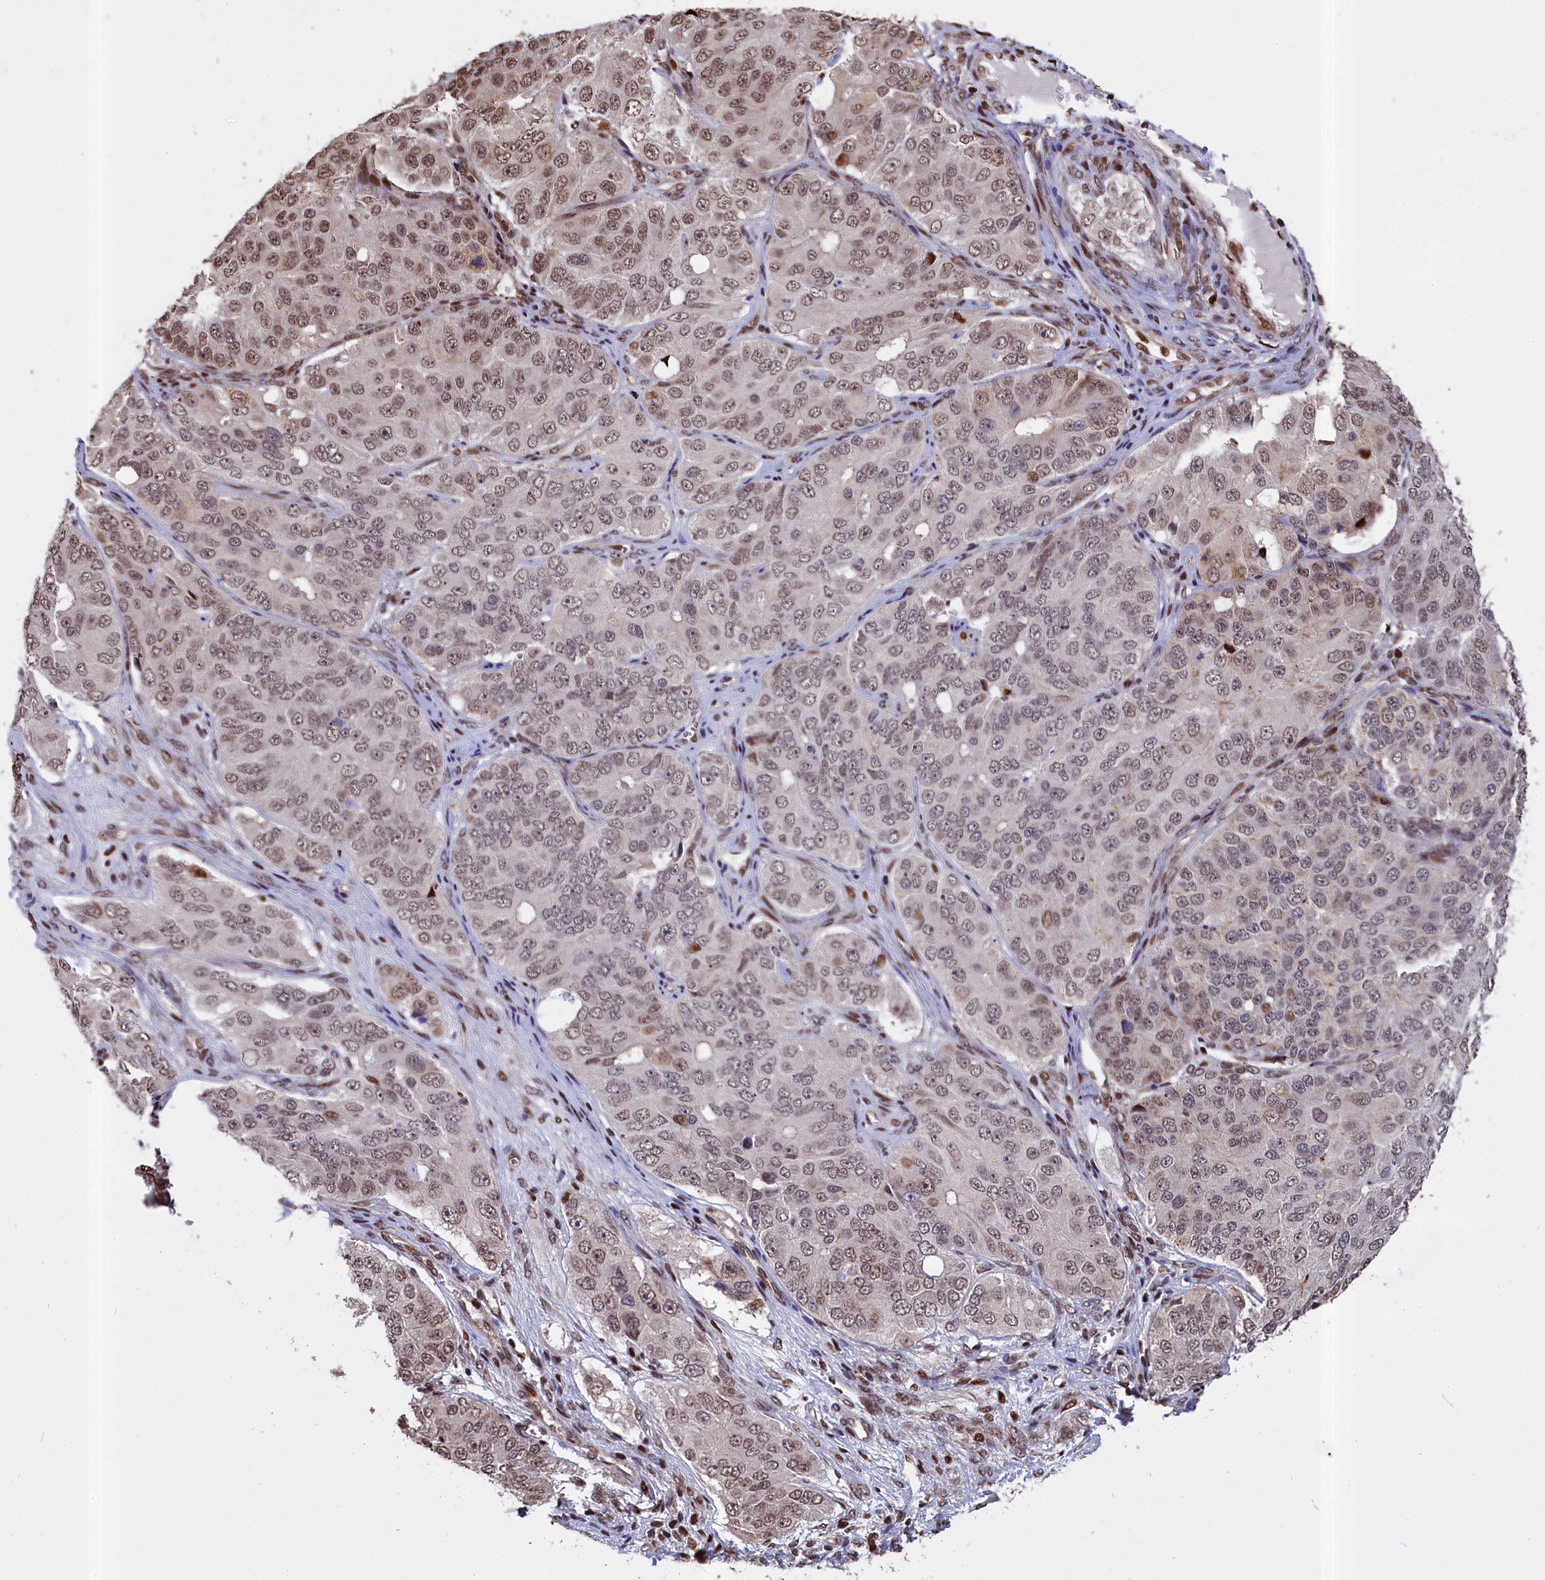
{"staining": {"intensity": "moderate", "quantity": "25%-75%", "location": "nuclear"}, "tissue": "ovarian cancer", "cell_type": "Tumor cells", "image_type": "cancer", "snomed": [{"axis": "morphology", "description": "Carcinoma, endometroid"}, {"axis": "topography", "description": "Ovary"}], "caption": "Brown immunohistochemical staining in ovarian endometroid carcinoma demonstrates moderate nuclear expression in approximately 25%-75% of tumor cells.", "gene": "RELB", "patient": {"sex": "female", "age": 51}}